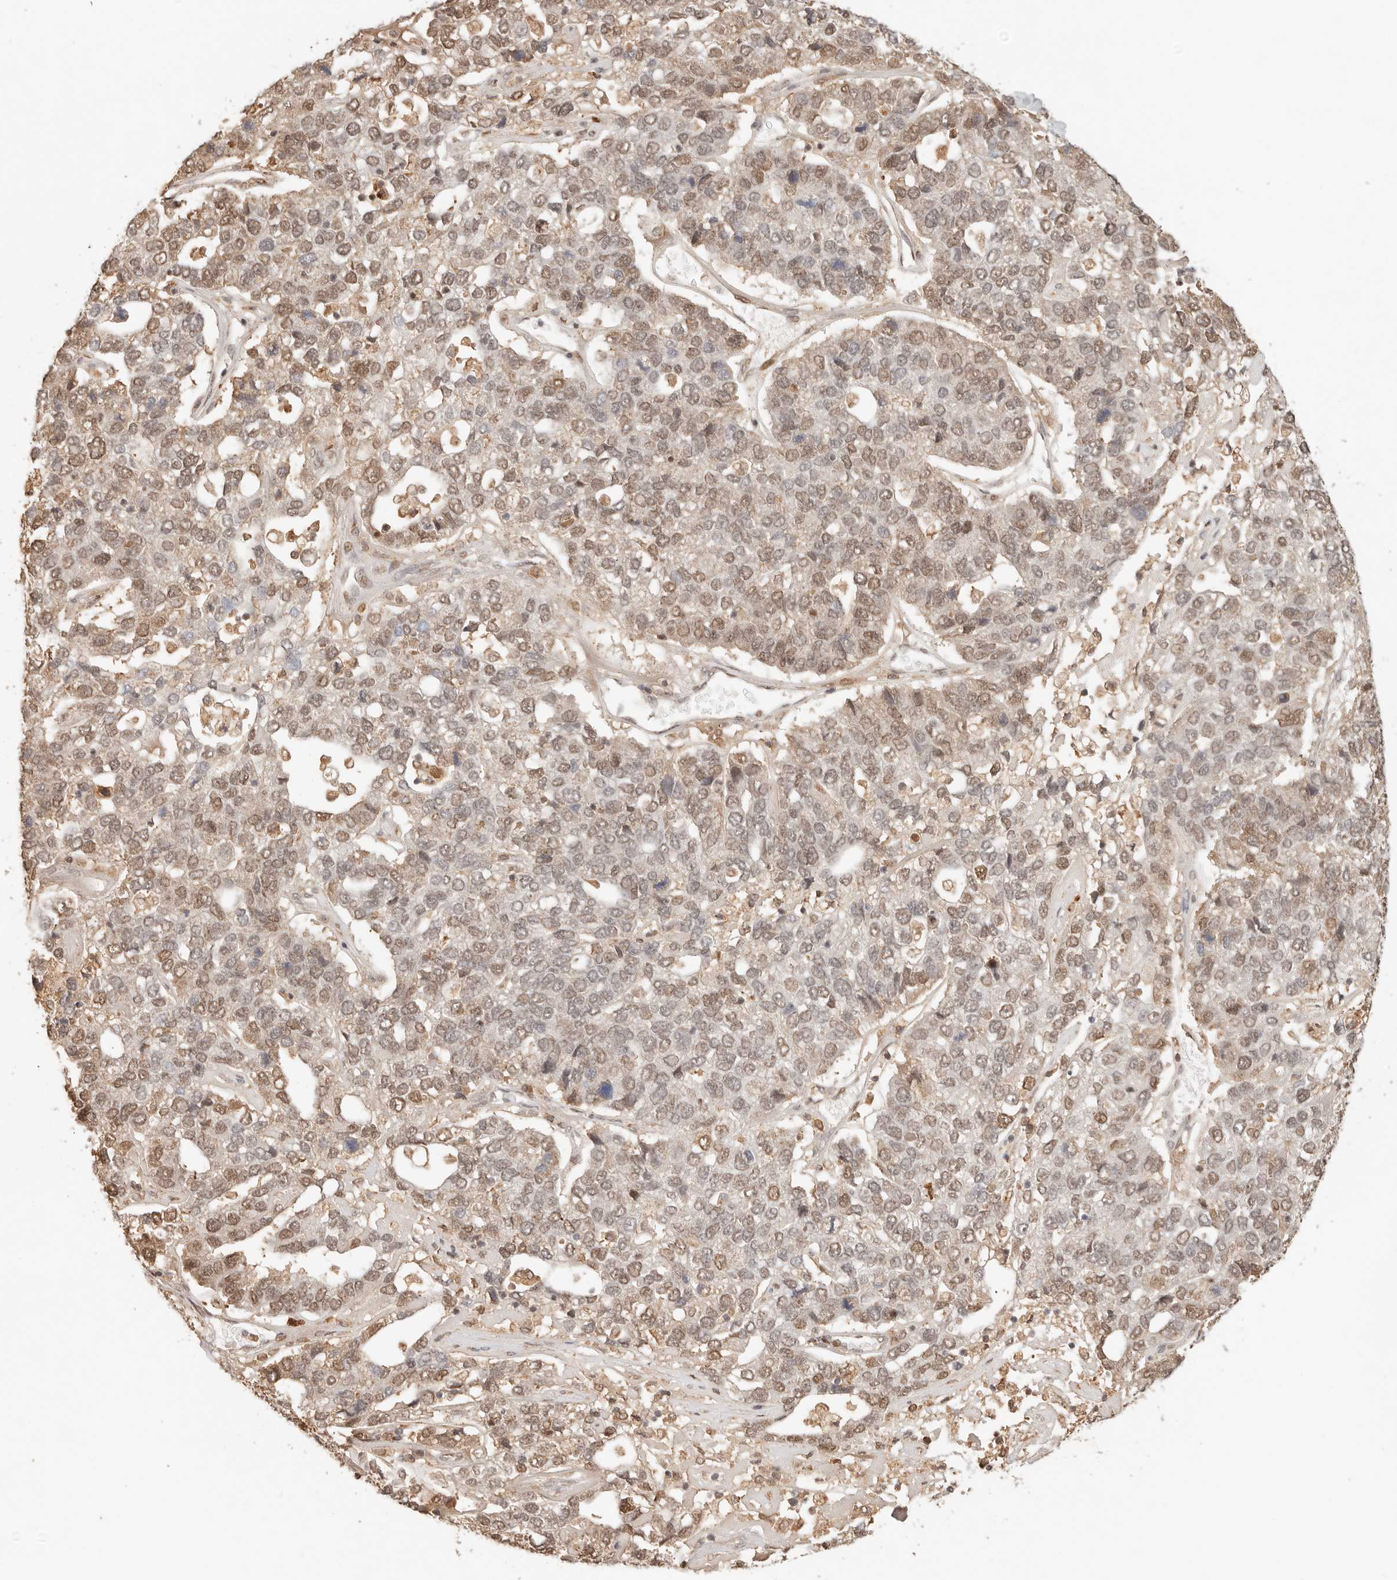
{"staining": {"intensity": "moderate", "quantity": ">75%", "location": "nuclear"}, "tissue": "pancreatic cancer", "cell_type": "Tumor cells", "image_type": "cancer", "snomed": [{"axis": "morphology", "description": "Adenocarcinoma, NOS"}, {"axis": "topography", "description": "Pancreas"}], "caption": "Pancreatic adenocarcinoma stained with immunohistochemistry (IHC) reveals moderate nuclear expression in approximately >75% of tumor cells.", "gene": "NPAS2", "patient": {"sex": "female", "age": 61}}